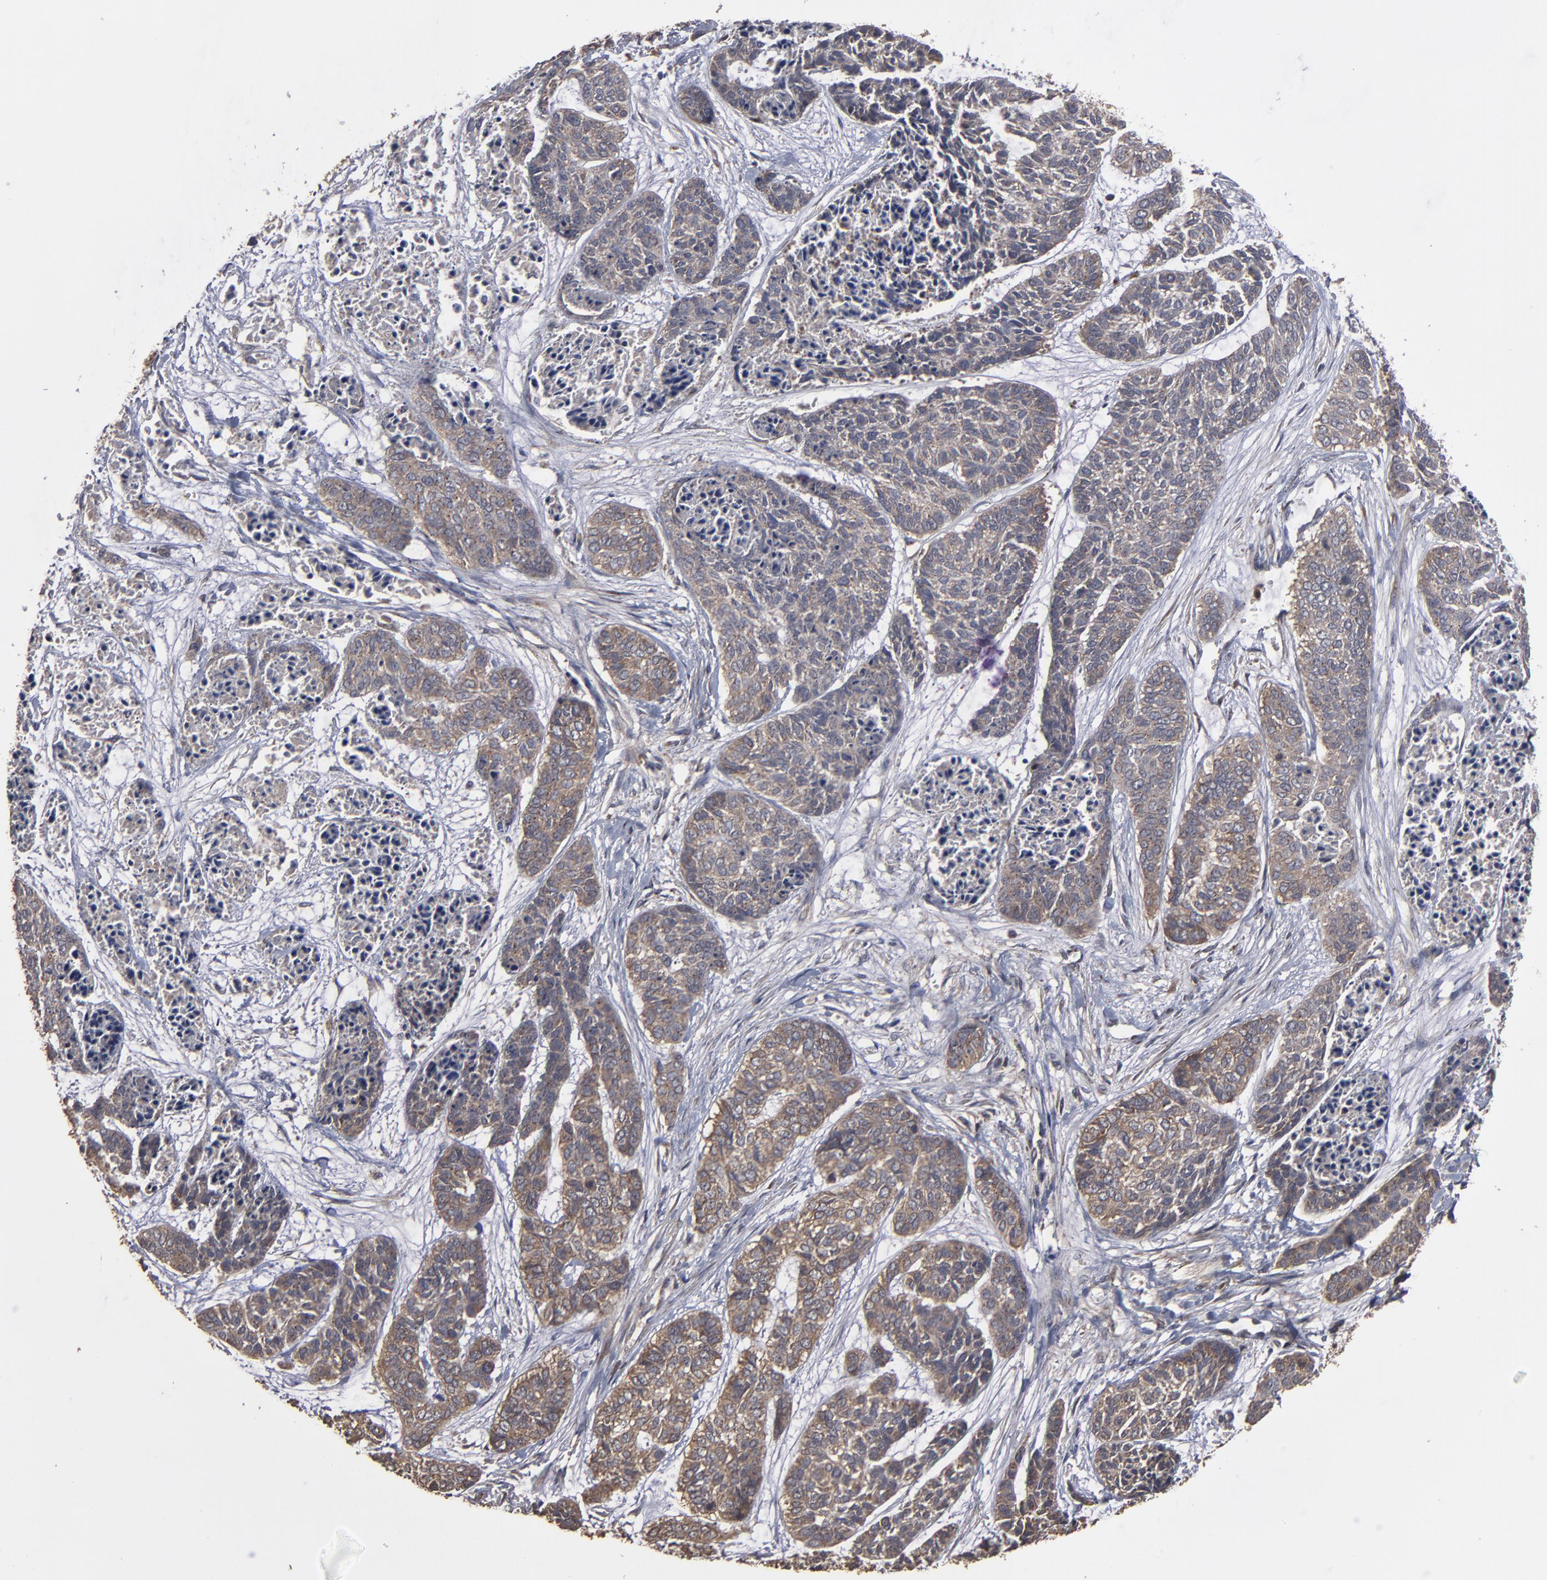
{"staining": {"intensity": "weak", "quantity": ">75%", "location": "cytoplasmic/membranous"}, "tissue": "skin cancer", "cell_type": "Tumor cells", "image_type": "cancer", "snomed": [{"axis": "morphology", "description": "Basal cell carcinoma"}, {"axis": "topography", "description": "Skin"}], "caption": "This is a histology image of immunohistochemistry (IHC) staining of skin cancer (basal cell carcinoma), which shows weak expression in the cytoplasmic/membranous of tumor cells.", "gene": "MMP2", "patient": {"sex": "female", "age": 64}}